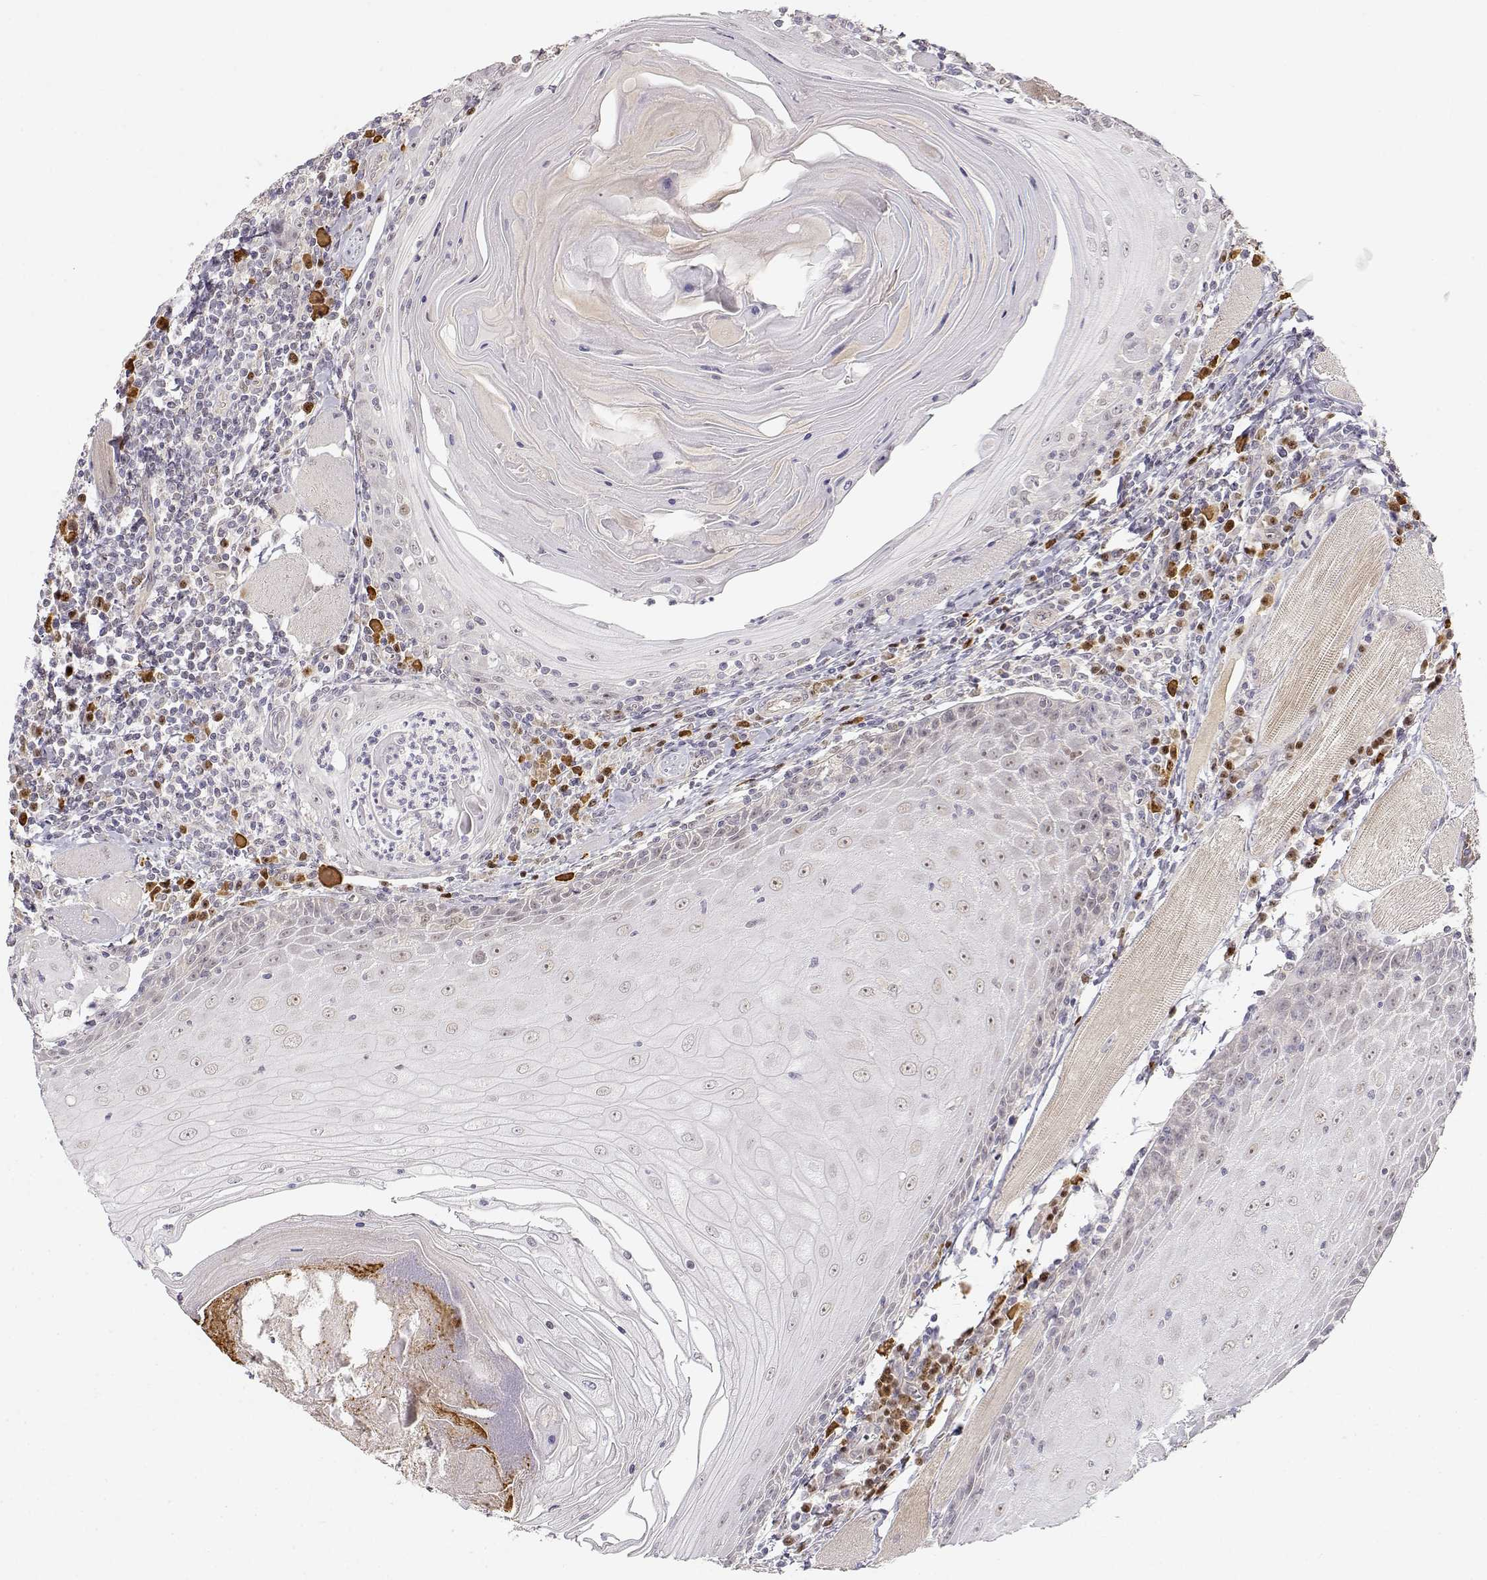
{"staining": {"intensity": "negative", "quantity": "none", "location": "none"}, "tissue": "head and neck cancer", "cell_type": "Tumor cells", "image_type": "cancer", "snomed": [{"axis": "morphology", "description": "Normal tissue, NOS"}, {"axis": "morphology", "description": "Squamous cell carcinoma, NOS"}, {"axis": "topography", "description": "Oral tissue"}, {"axis": "topography", "description": "Head-Neck"}], "caption": "Protein analysis of head and neck squamous cell carcinoma exhibits no significant expression in tumor cells.", "gene": "EAF2", "patient": {"sex": "male", "age": 52}}